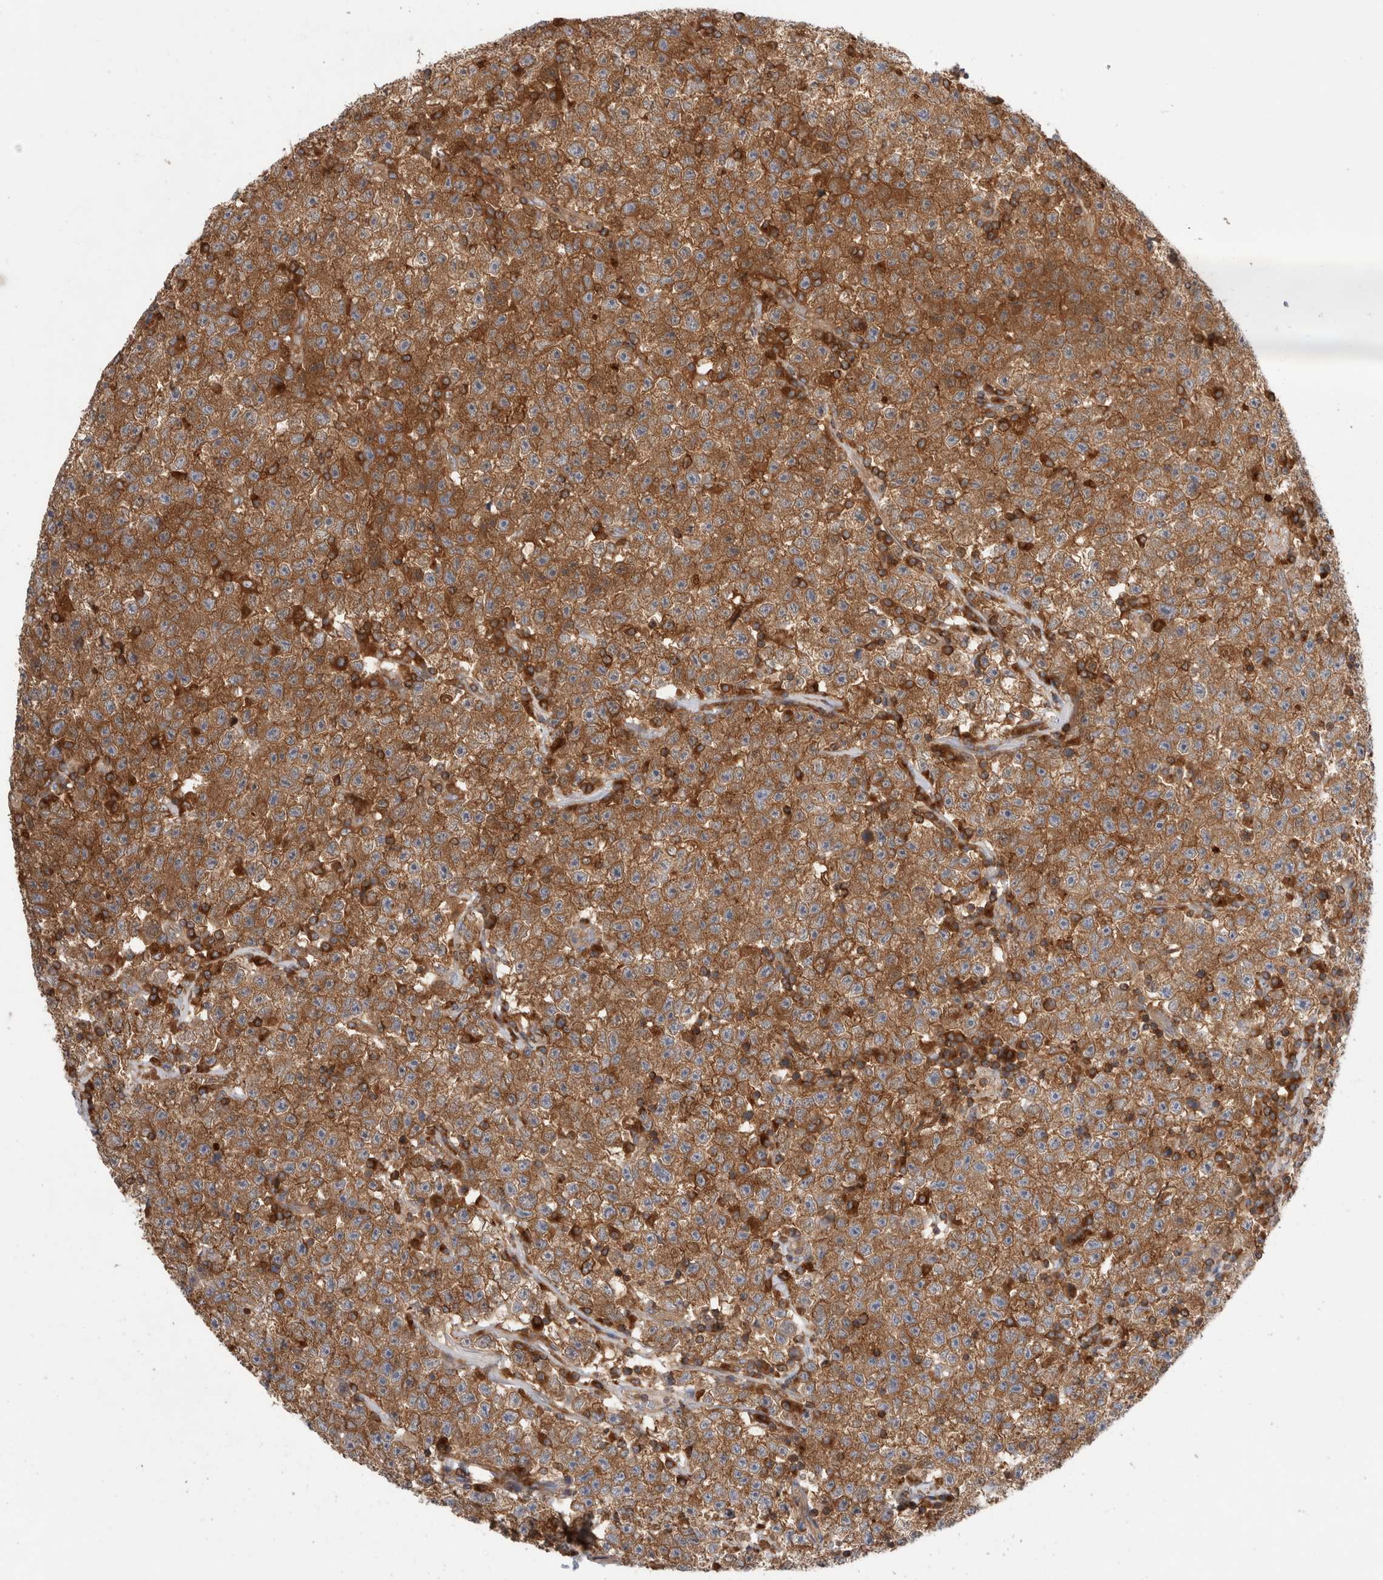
{"staining": {"intensity": "strong", "quantity": ">75%", "location": "cytoplasmic/membranous"}, "tissue": "testis cancer", "cell_type": "Tumor cells", "image_type": "cancer", "snomed": [{"axis": "morphology", "description": "Seminoma, NOS"}, {"axis": "topography", "description": "Testis"}], "caption": "The micrograph reveals immunohistochemical staining of testis seminoma. There is strong cytoplasmic/membranous expression is appreciated in approximately >75% of tumor cells.", "gene": "KLHL14", "patient": {"sex": "male", "age": 22}}